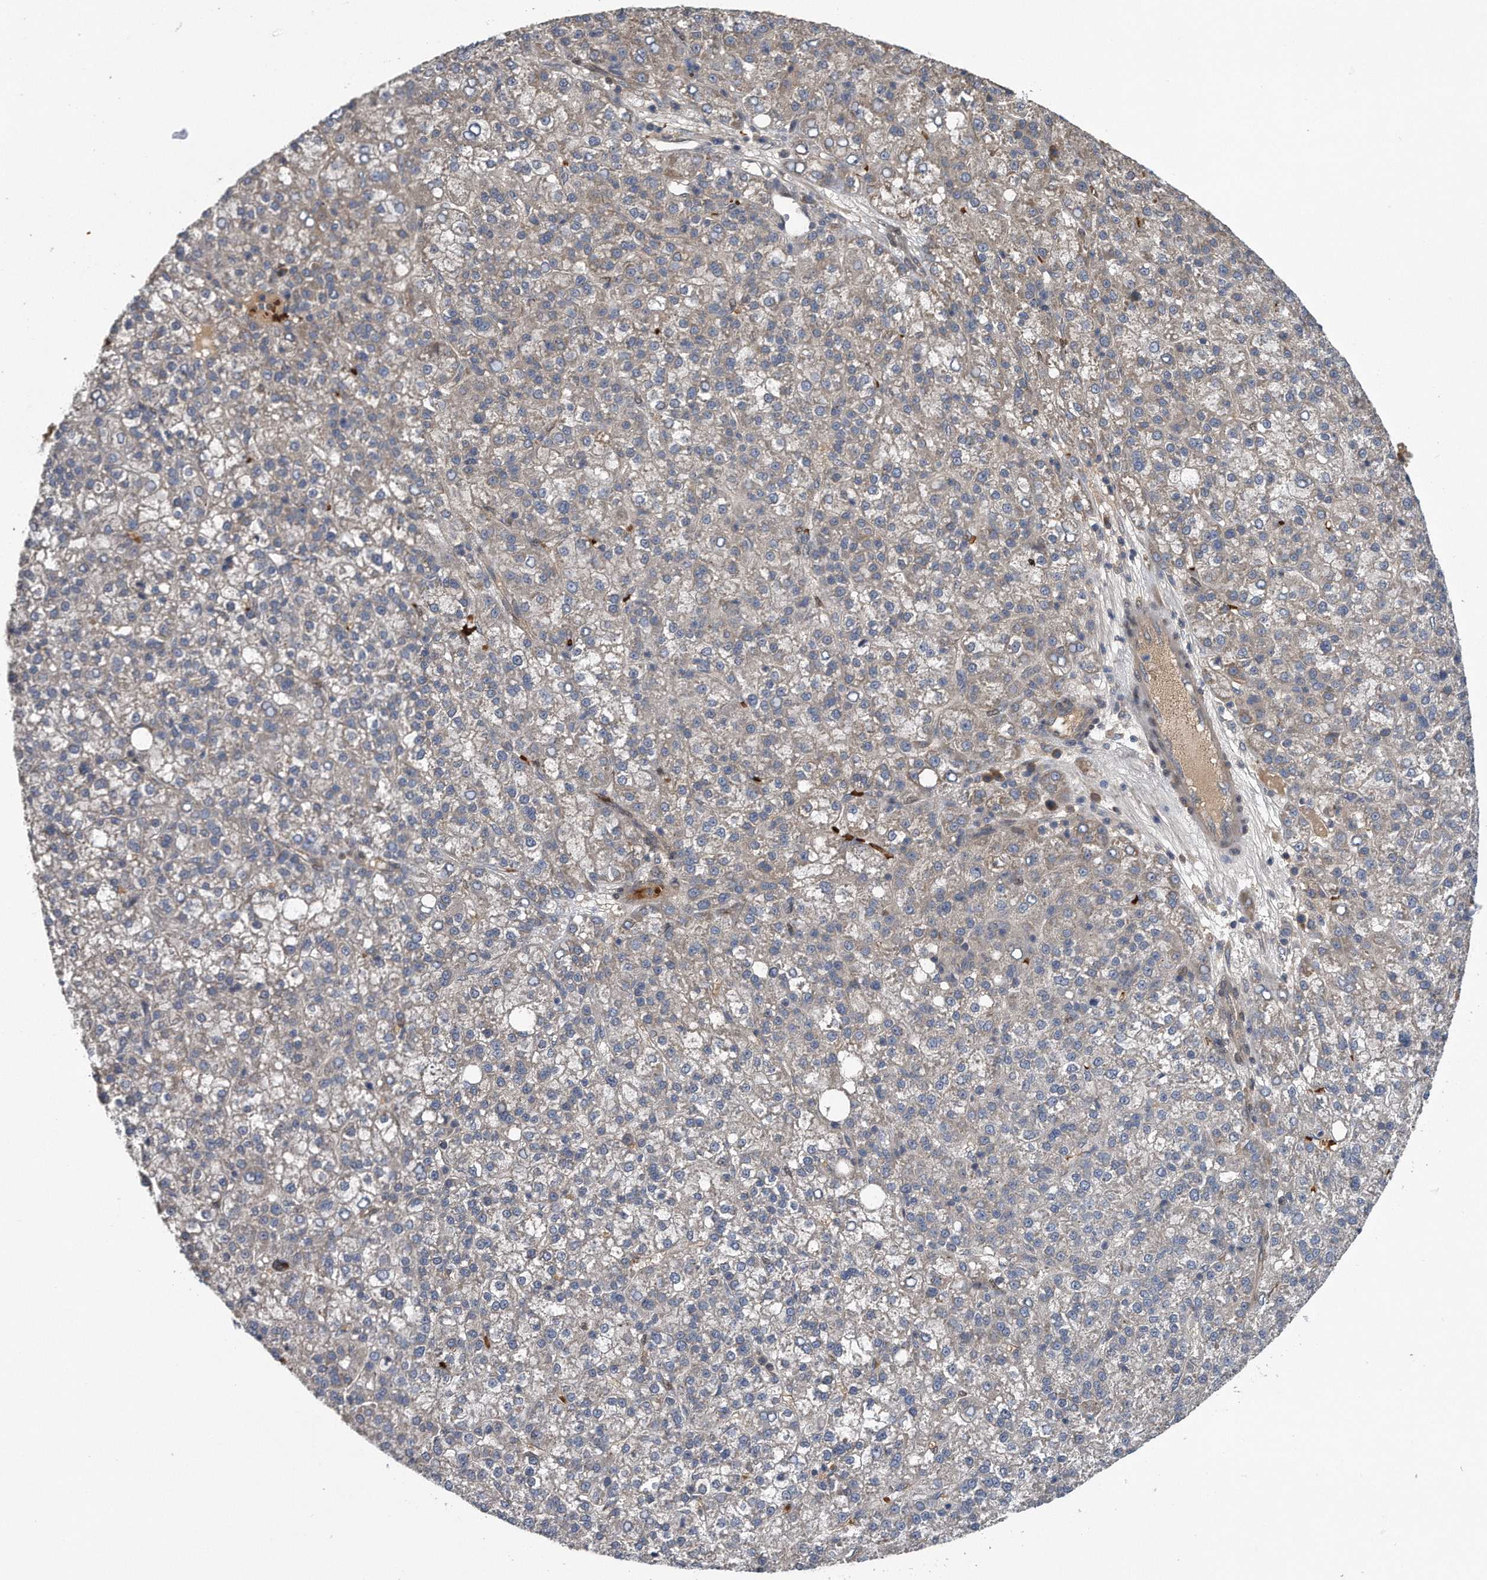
{"staining": {"intensity": "negative", "quantity": "none", "location": "none"}, "tissue": "liver cancer", "cell_type": "Tumor cells", "image_type": "cancer", "snomed": [{"axis": "morphology", "description": "Carcinoma, Hepatocellular, NOS"}, {"axis": "topography", "description": "Liver"}], "caption": "Protein analysis of liver cancer demonstrates no significant staining in tumor cells. (Brightfield microscopy of DAB (3,3'-diaminobenzidine) immunohistochemistry (IHC) at high magnification).", "gene": "ZNF79", "patient": {"sex": "female", "age": 58}}